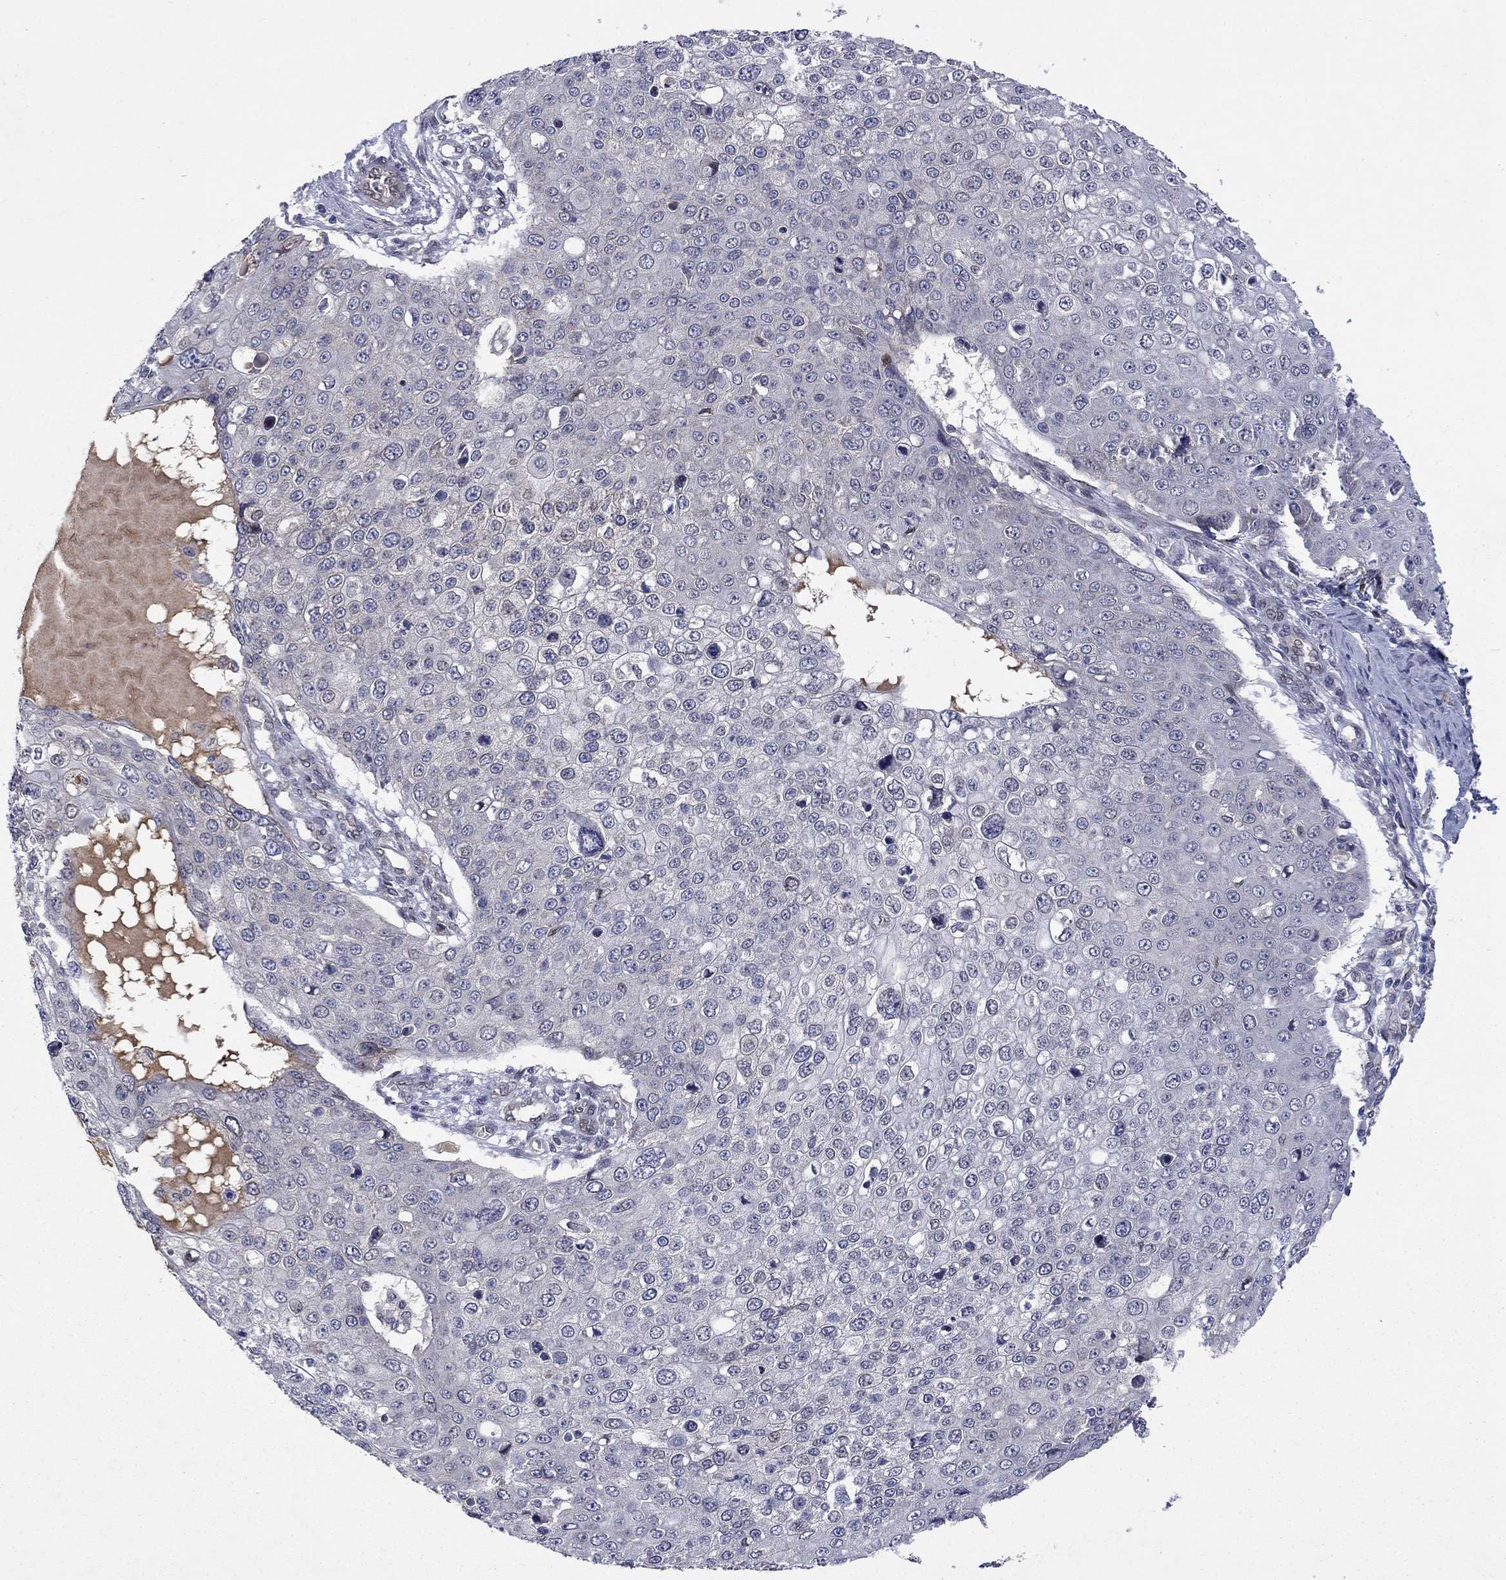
{"staining": {"intensity": "negative", "quantity": "none", "location": "none"}, "tissue": "skin cancer", "cell_type": "Tumor cells", "image_type": "cancer", "snomed": [{"axis": "morphology", "description": "Squamous cell carcinoma, NOS"}, {"axis": "topography", "description": "Skin"}], "caption": "Immunohistochemical staining of human skin cancer (squamous cell carcinoma) demonstrates no significant staining in tumor cells. (Brightfield microscopy of DAB IHC at high magnification).", "gene": "EMC9", "patient": {"sex": "male", "age": 71}}